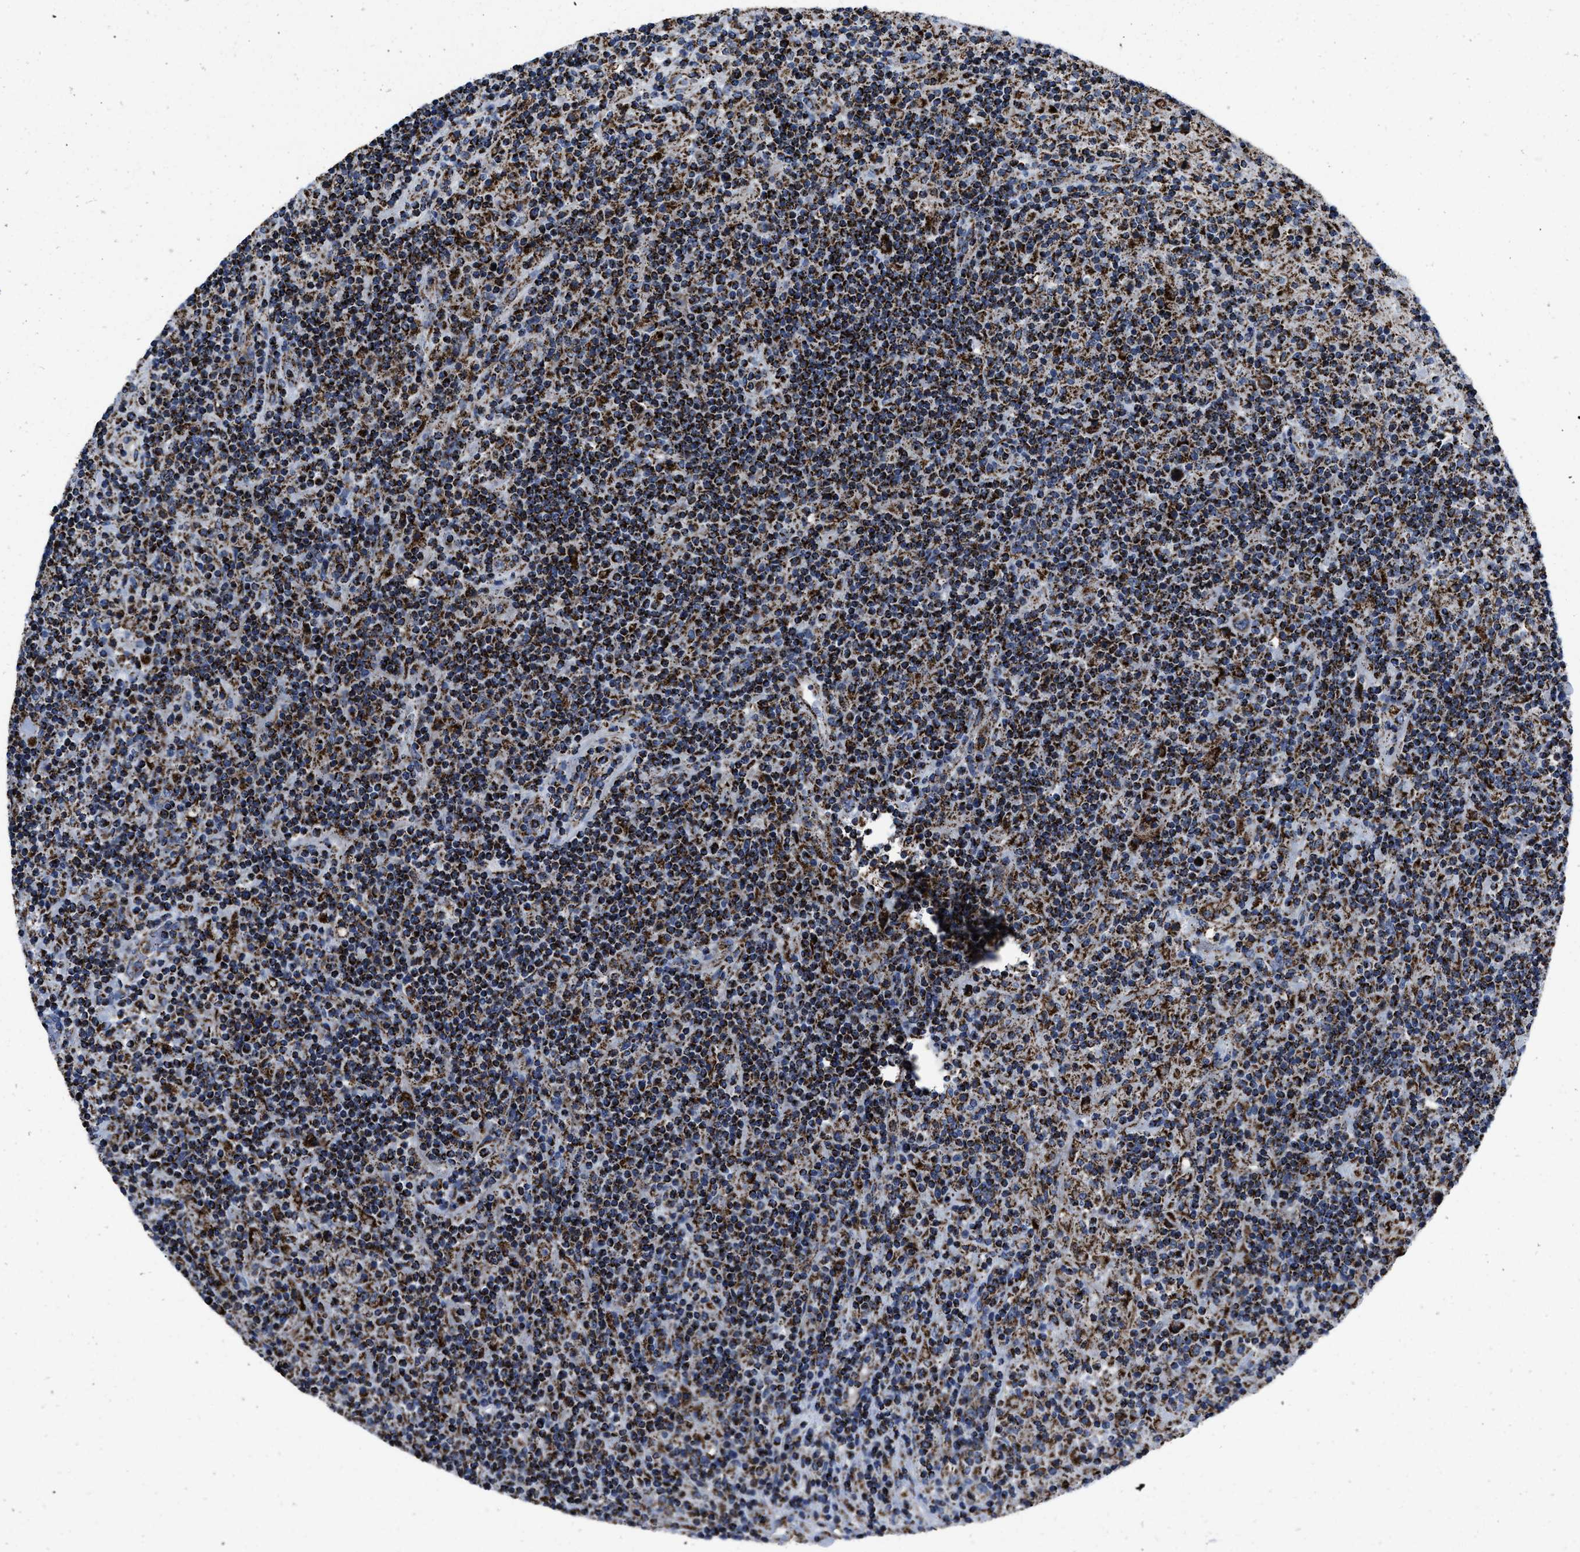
{"staining": {"intensity": "moderate", "quantity": ">75%", "location": "cytoplasmic/membranous"}, "tissue": "lymphoma", "cell_type": "Tumor cells", "image_type": "cancer", "snomed": [{"axis": "morphology", "description": "Hodgkin's disease, NOS"}, {"axis": "topography", "description": "Lymph node"}], "caption": "High-power microscopy captured an IHC micrograph of lymphoma, revealing moderate cytoplasmic/membranous expression in approximately >75% of tumor cells.", "gene": "NSD3", "patient": {"sex": "male", "age": 70}}